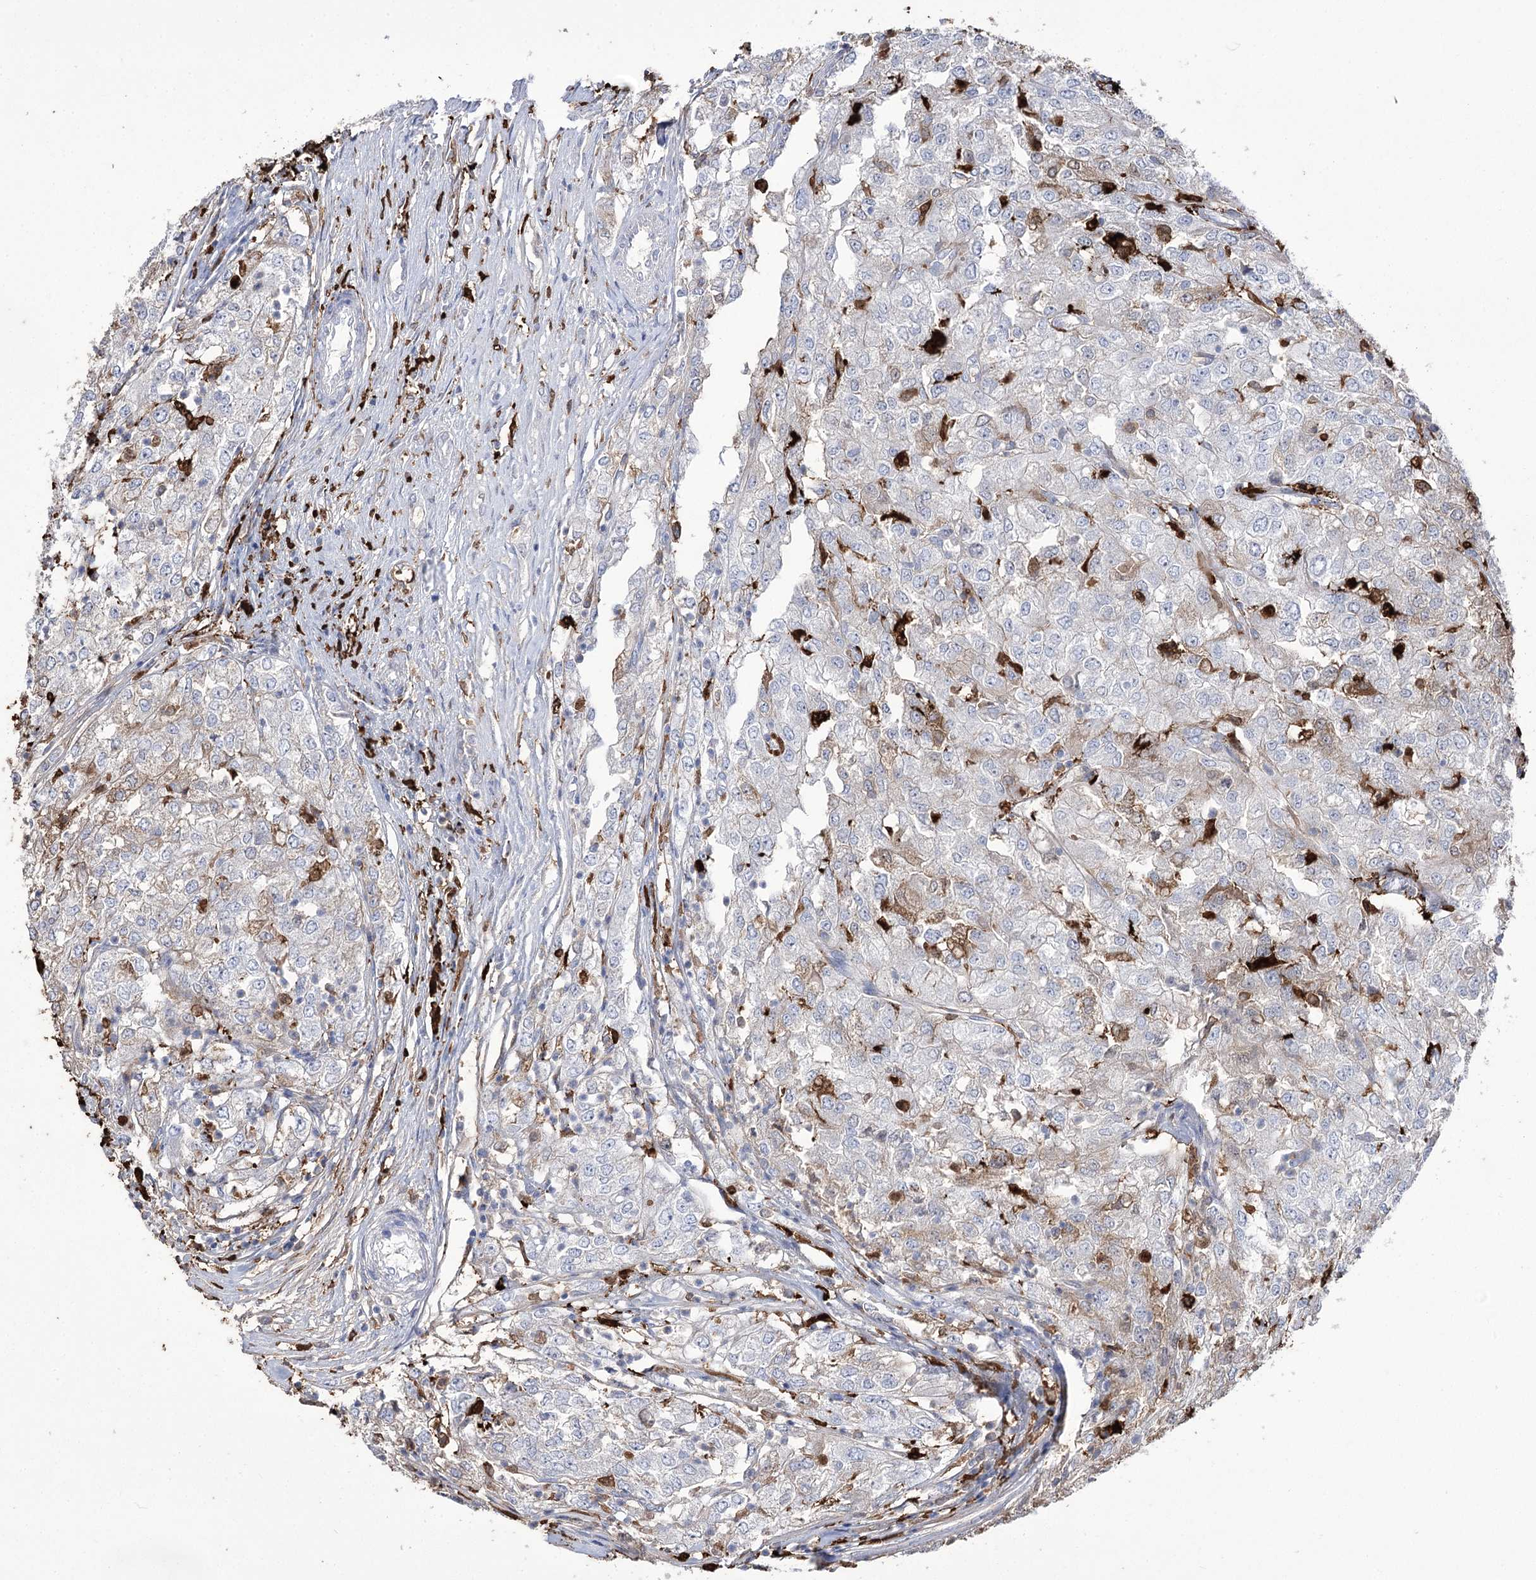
{"staining": {"intensity": "negative", "quantity": "none", "location": "none"}, "tissue": "renal cancer", "cell_type": "Tumor cells", "image_type": "cancer", "snomed": [{"axis": "morphology", "description": "Adenocarcinoma, NOS"}, {"axis": "topography", "description": "Kidney"}], "caption": "Micrograph shows no significant protein staining in tumor cells of renal cancer.", "gene": "ZNF622", "patient": {"sex": "female", "age": 54}}